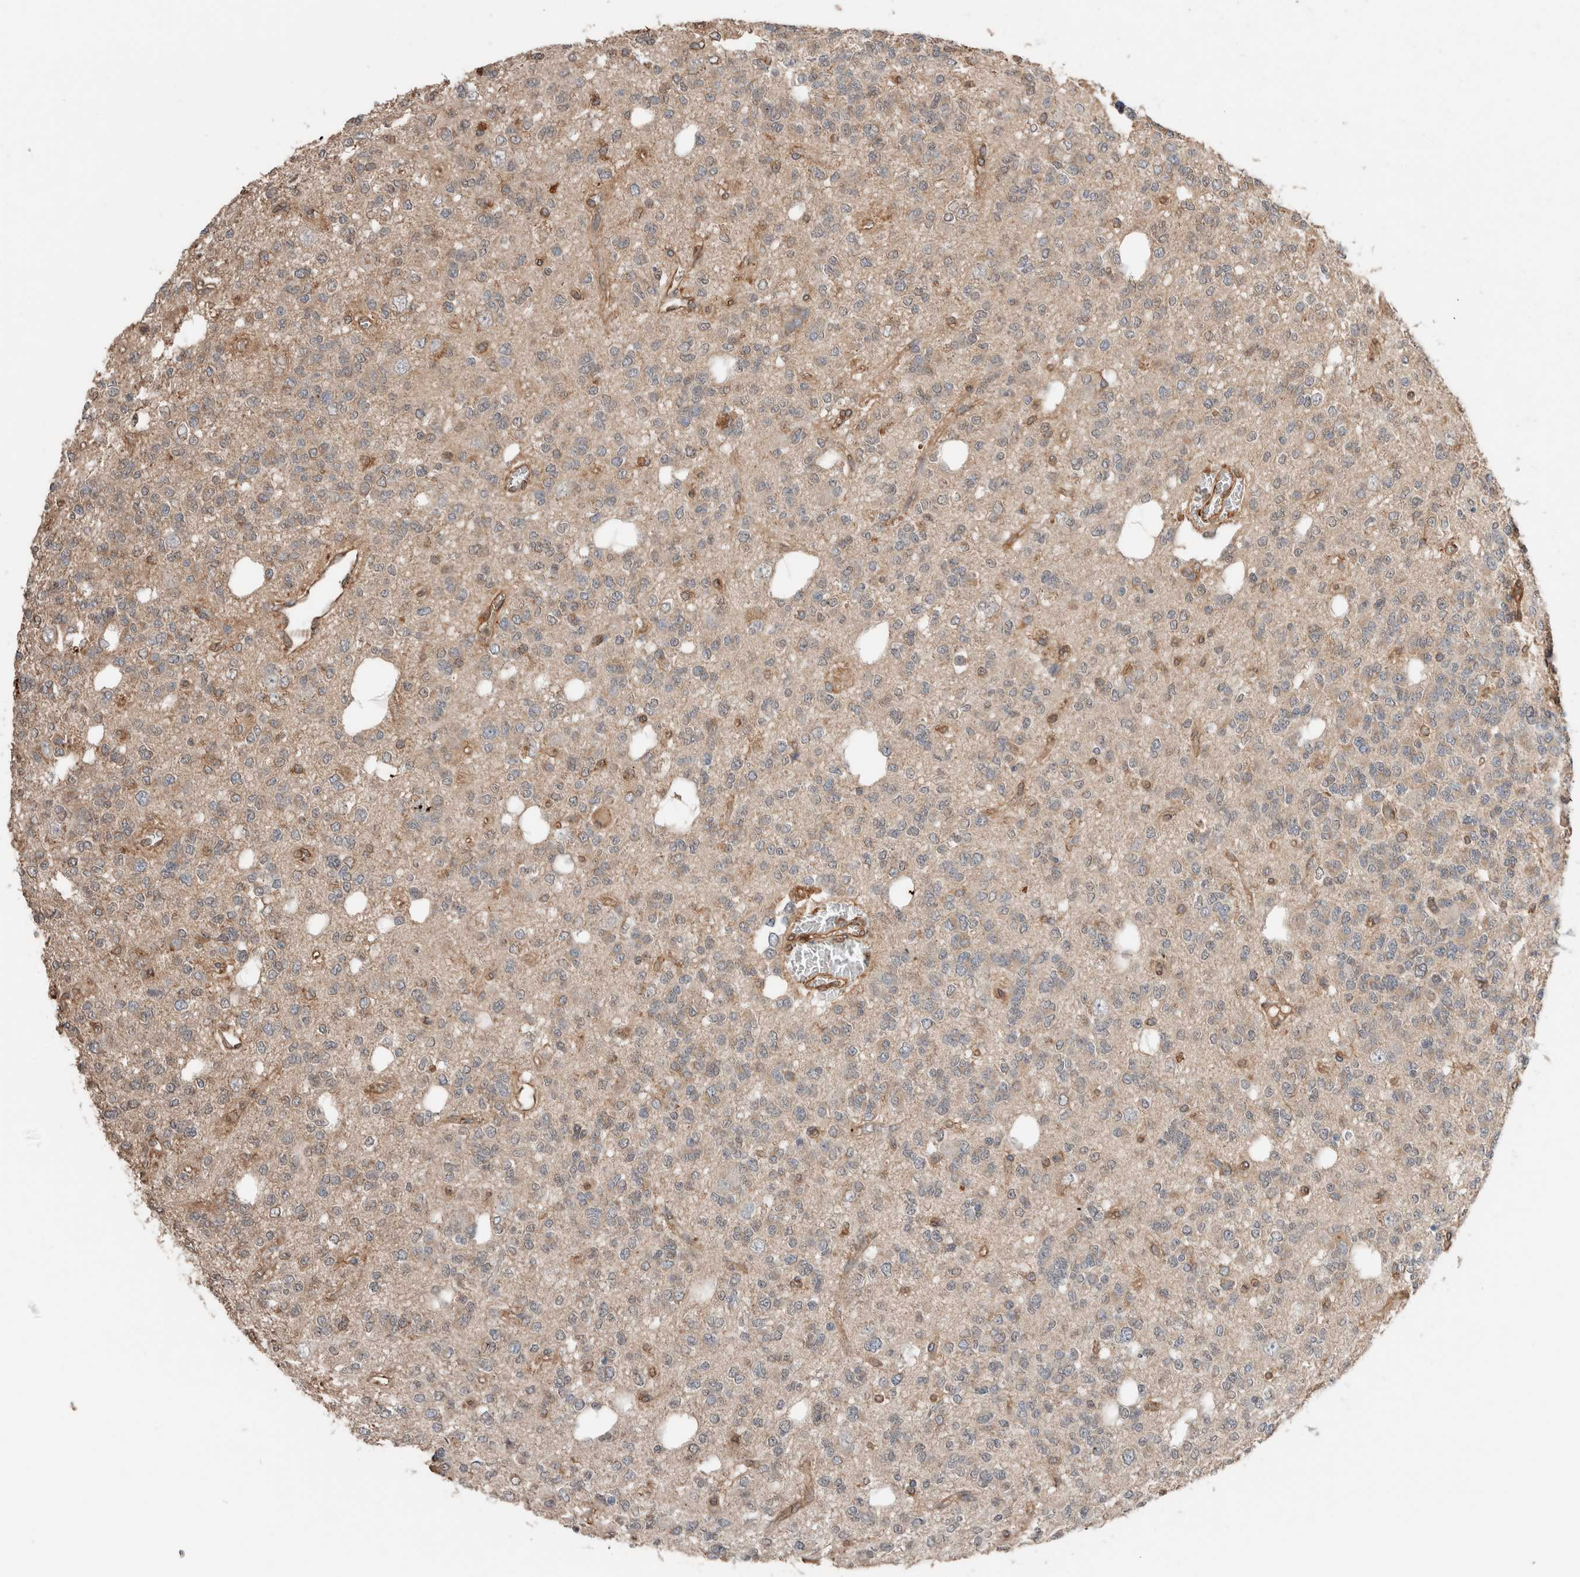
{"staining": {"intensity": "weak", "quantity": "<25%", "location": "cytoplasmic/membranous"}, "tissue": "glioma", "cell_type": "Tumor cells", "image_type": "cancer", "snomed": [{"axis": "morphology", "description": "Glioma, malignant, Low grade"}, {"axis": "topography", "description": "Brain"}], "caption": "Tumor cells show no significant expression in malignant glioma (low-grade). The staining was performed using DAB to visualize the protein expression in brown, while the nuclei were stained in blue with hematoxylin (Magnification: 20x).", "gene": "ERAP2", "patient": {"sex": "male", "age": 38}}